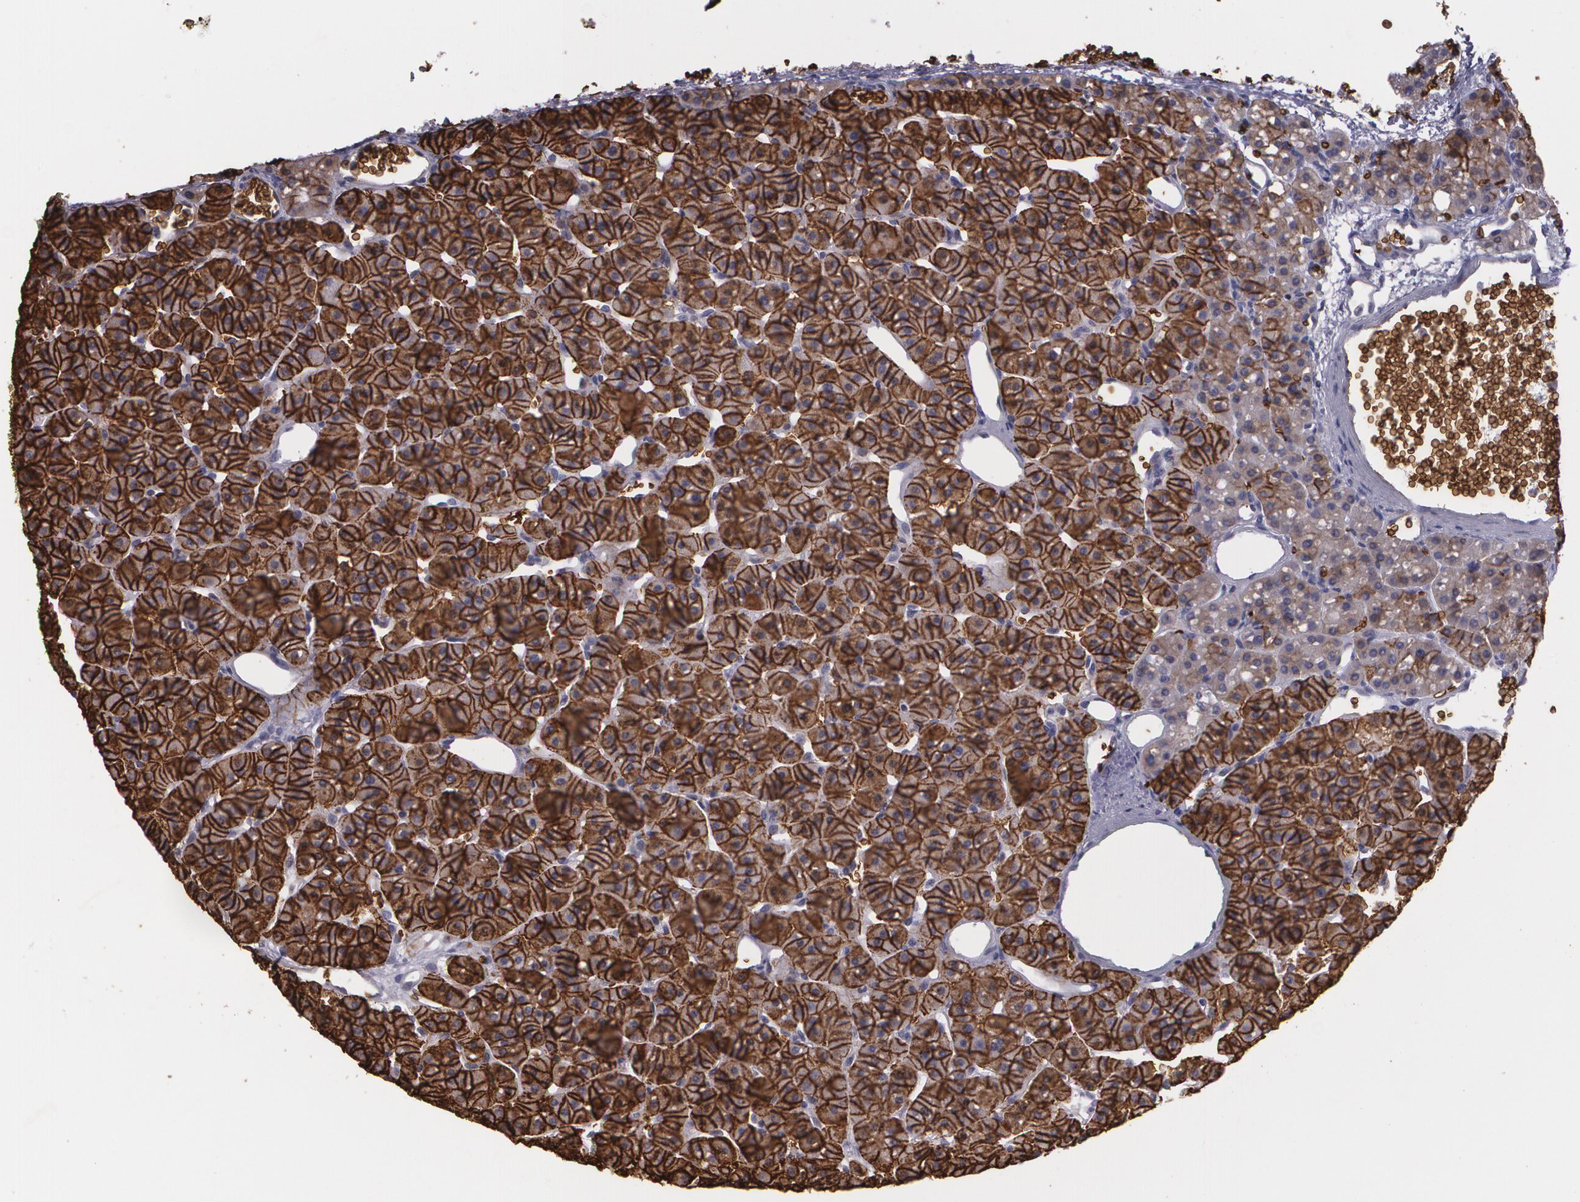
{"staining": {"intensity": "strong", "quantity": ">75%", "location": "cytoplasmic/membranous"}, "tissue": "parathyroid gland", "cell_type": "Glandular cells", "image_type": "normal", "snomed": [{"axis": "morphology", "description": "Normal tissue, NOS"}, {"axis": "topography", "description": "Parathyroid gland"}], "caption": "About >75% of glandular cells in benign human parathyroid gland reveal strong cytoplasmic/membranous protein staining as visualized by brown immunohistochemical staining.", "gene": "SLC2A1", "patient": {"sex": "female", "age": 76}}